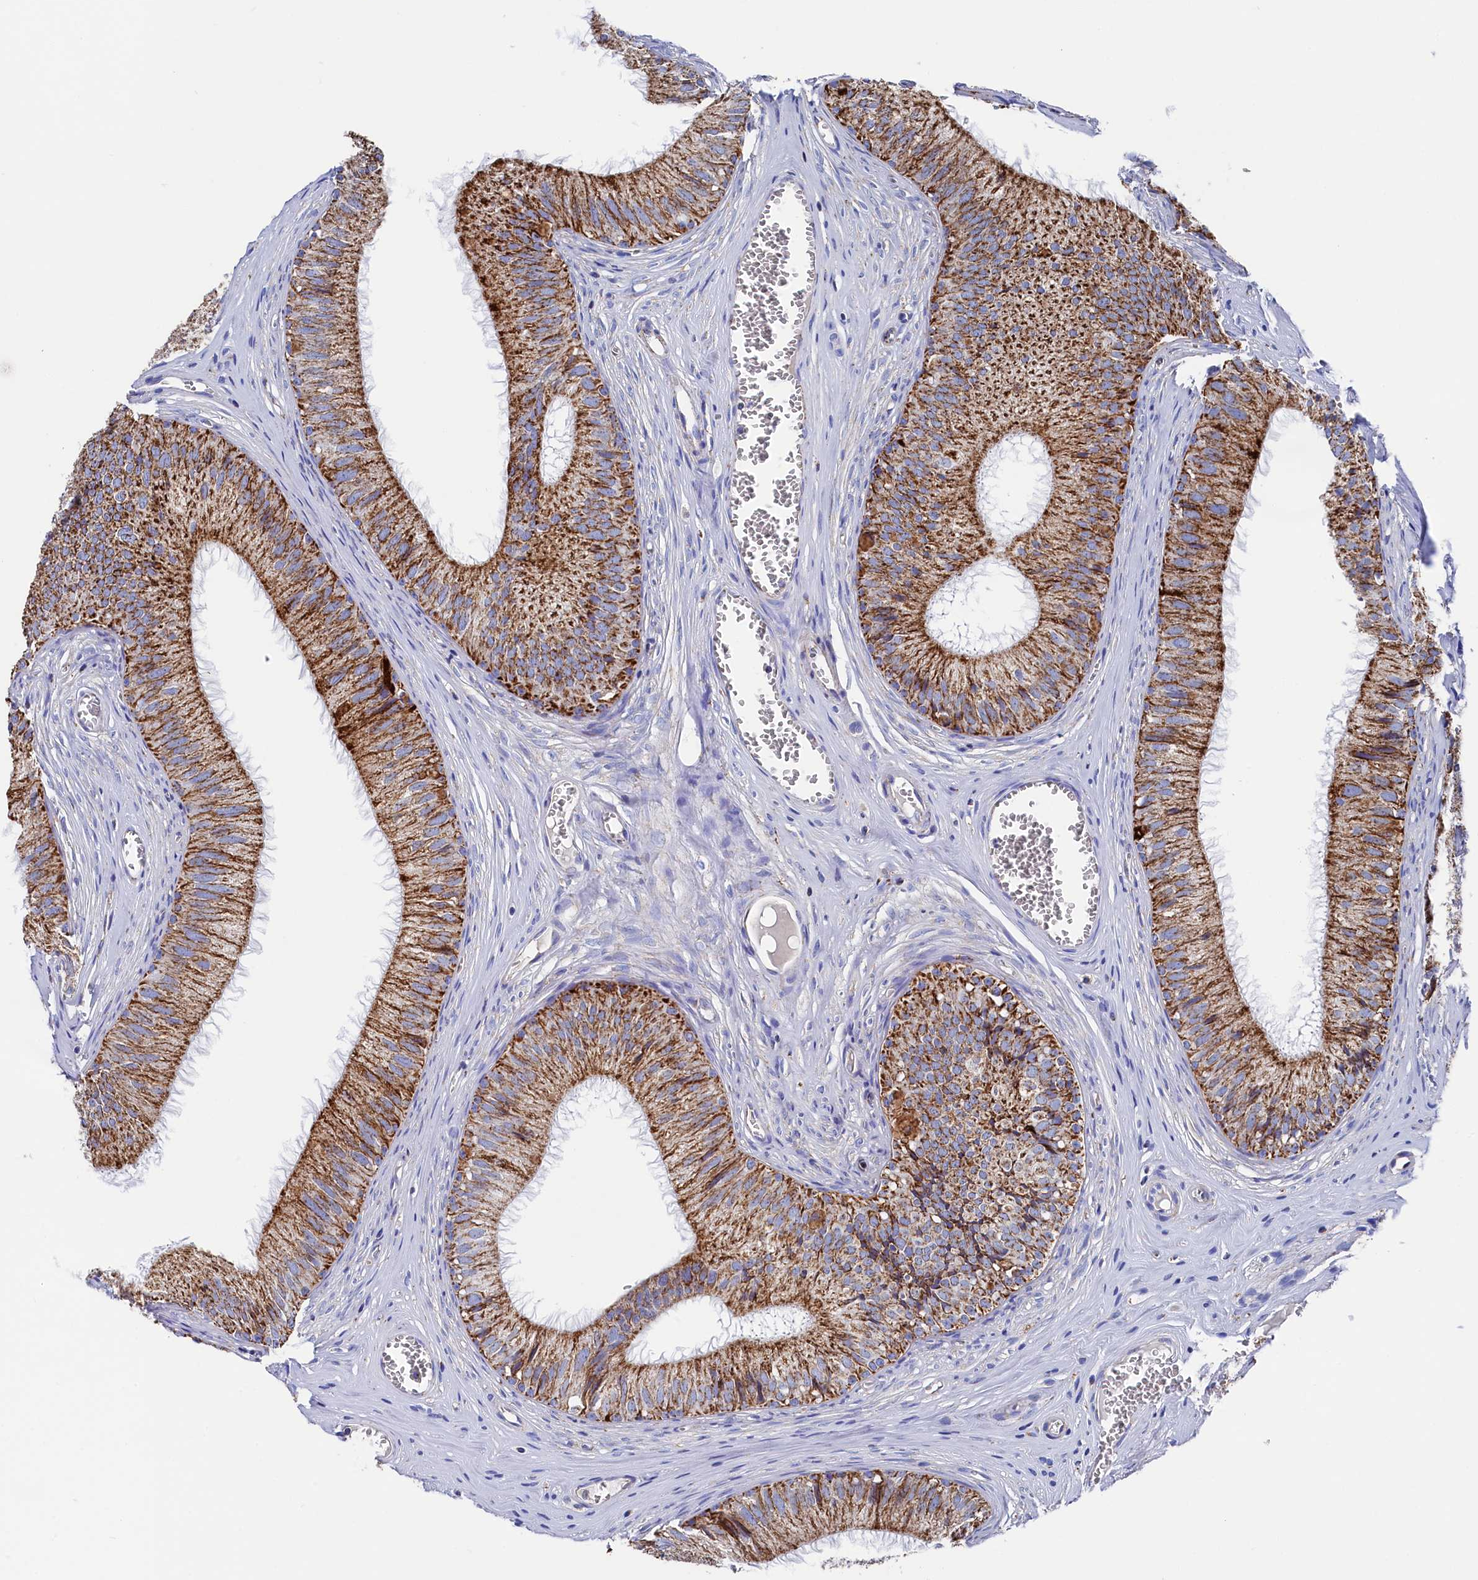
{"staining": {"intensity": "strong", "quantity": "25%-75%", "location": "cytoplasmic/membranous"}, "tissue": "epididymis", "cell_type": "Glandular cells", "image_type": "normal", "snomed": [{"axis": "morphology", "description": "Normal tissue, NOS"}, {"axis": "topography", "description": "Epididymis"}], "caption": "Glandular cells show strong cytoplasmic/membranous expression in about 25%-75% of cells in benign epididymis.", "gene": "MMAB", "patient": {"sex": "male", "age": 36}}